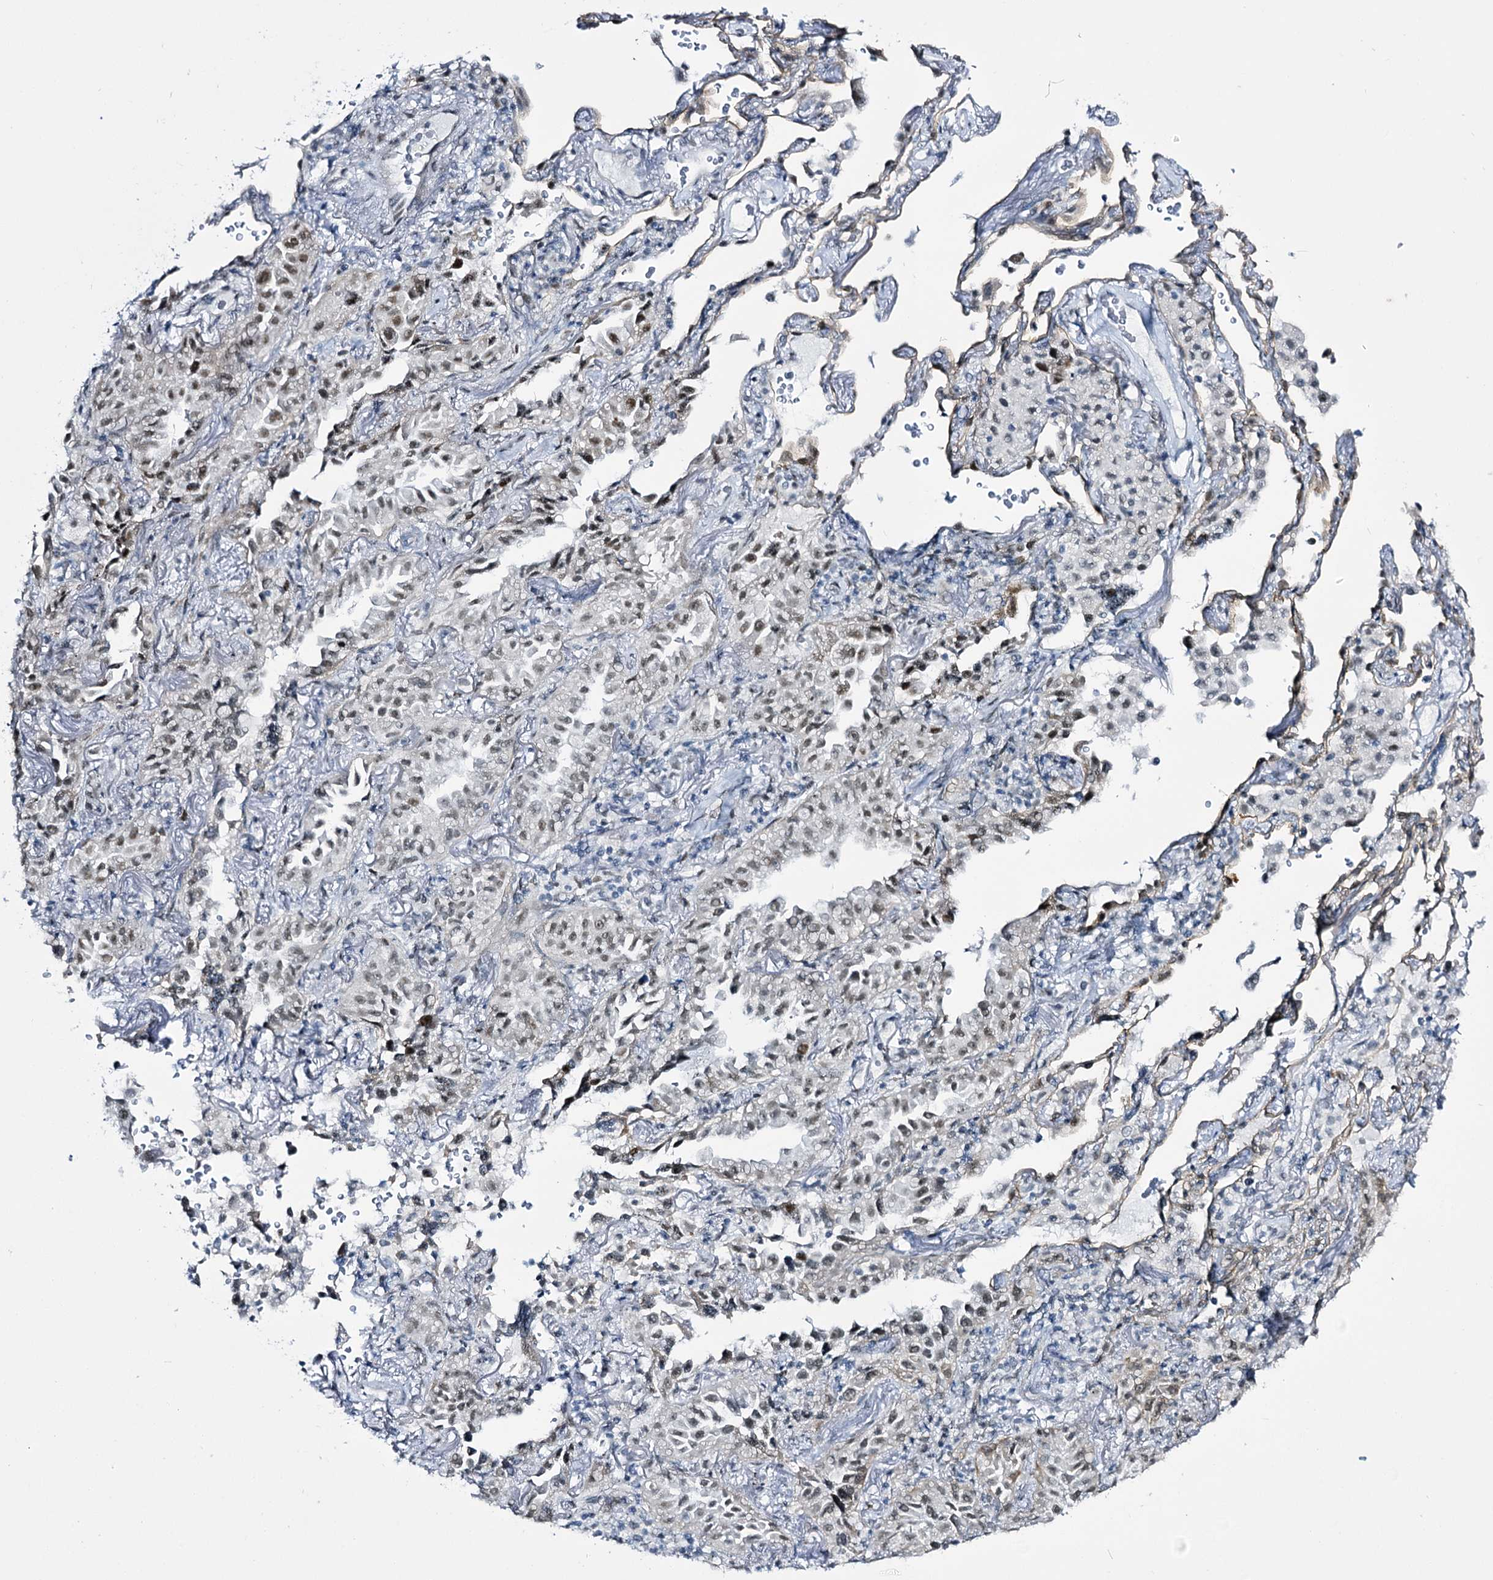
{"staining": {"intensity": "moderate", "quantity": "25%-75%", "location": "nuclear"}, "tissue": "lung cancer", "cell_type": "Tumor cells", "image_type": "cancer", "snomed": [{"axis": "morphology", "description": "Adenocarcinoma, NOS"}, {"axis": "topography", "description": "Lung"}], "caption": "High-power microscopy captured an immunohistochemistry (IHC) histopathology image of adenocarcinoma (lung), revealing moderate nuclear expression in about 25%-75% of tumor cells. (Stains: DAB (3,3'-diaminobenzidine) in brown, nuclei in blue, Microscopy: brightfield microscopy at high magnification).", "gene": "RBM15B", "patient": {"sex": "female", "age": 69}}